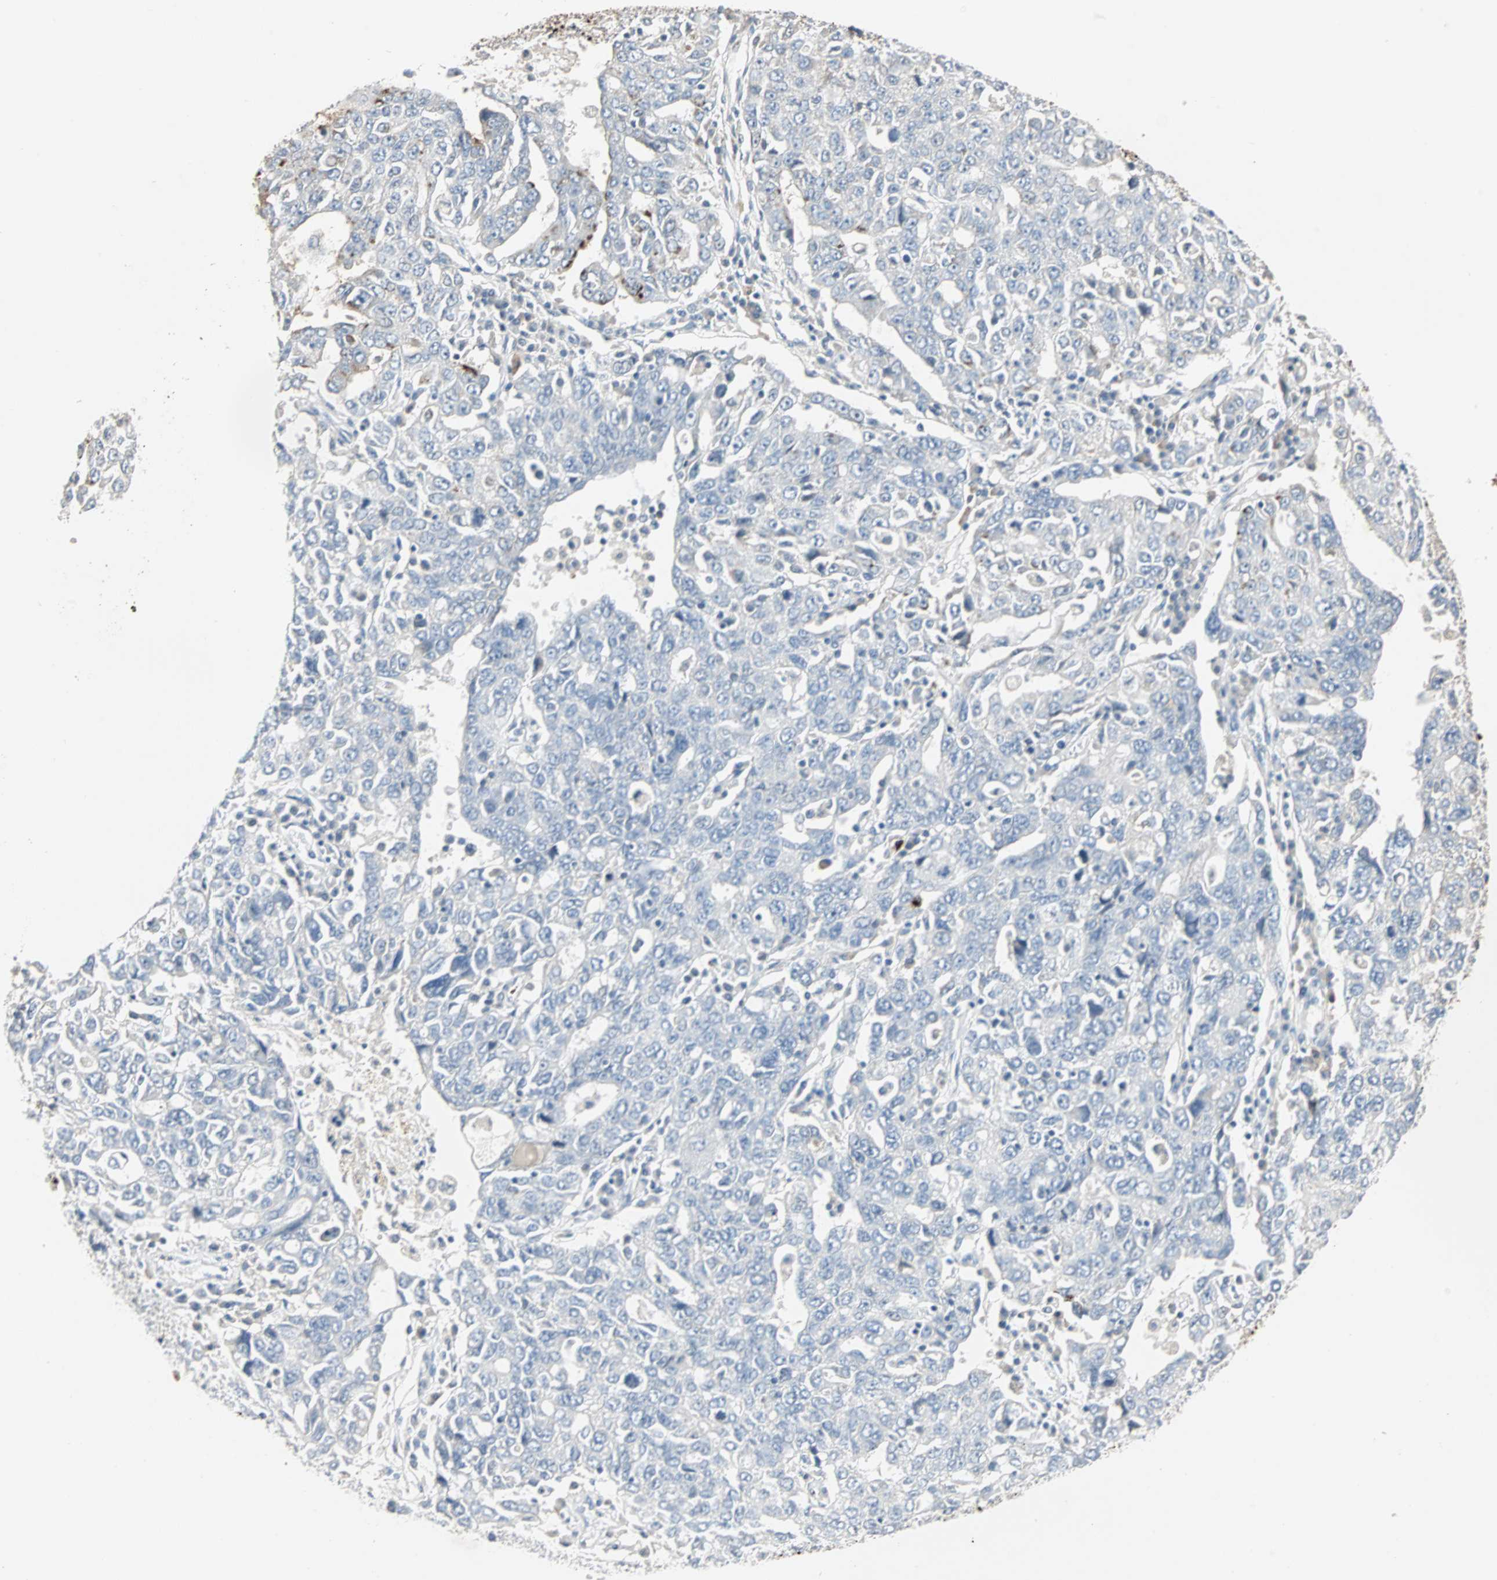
{"staining": {"intensity": "weak", "quantity": "<25%", "location": "cytoplasmic/membranous"}, "tissue": "ovarian cancer", "cell_type": "Tumor cells", "image_type": "cancer", "snomed": [{"axis": "morphology", "description": "Carcinoma, endometroid"}, {"axis": "topography", "description": "Ovary"}], "caption": "Ovarian endometroid carcinoma stained for a protein using immunohistochemistry (IHC) displays no staining tumor cells.", "gene": "CEACAM6", "patient": {"sex": "female", "age": 62}}